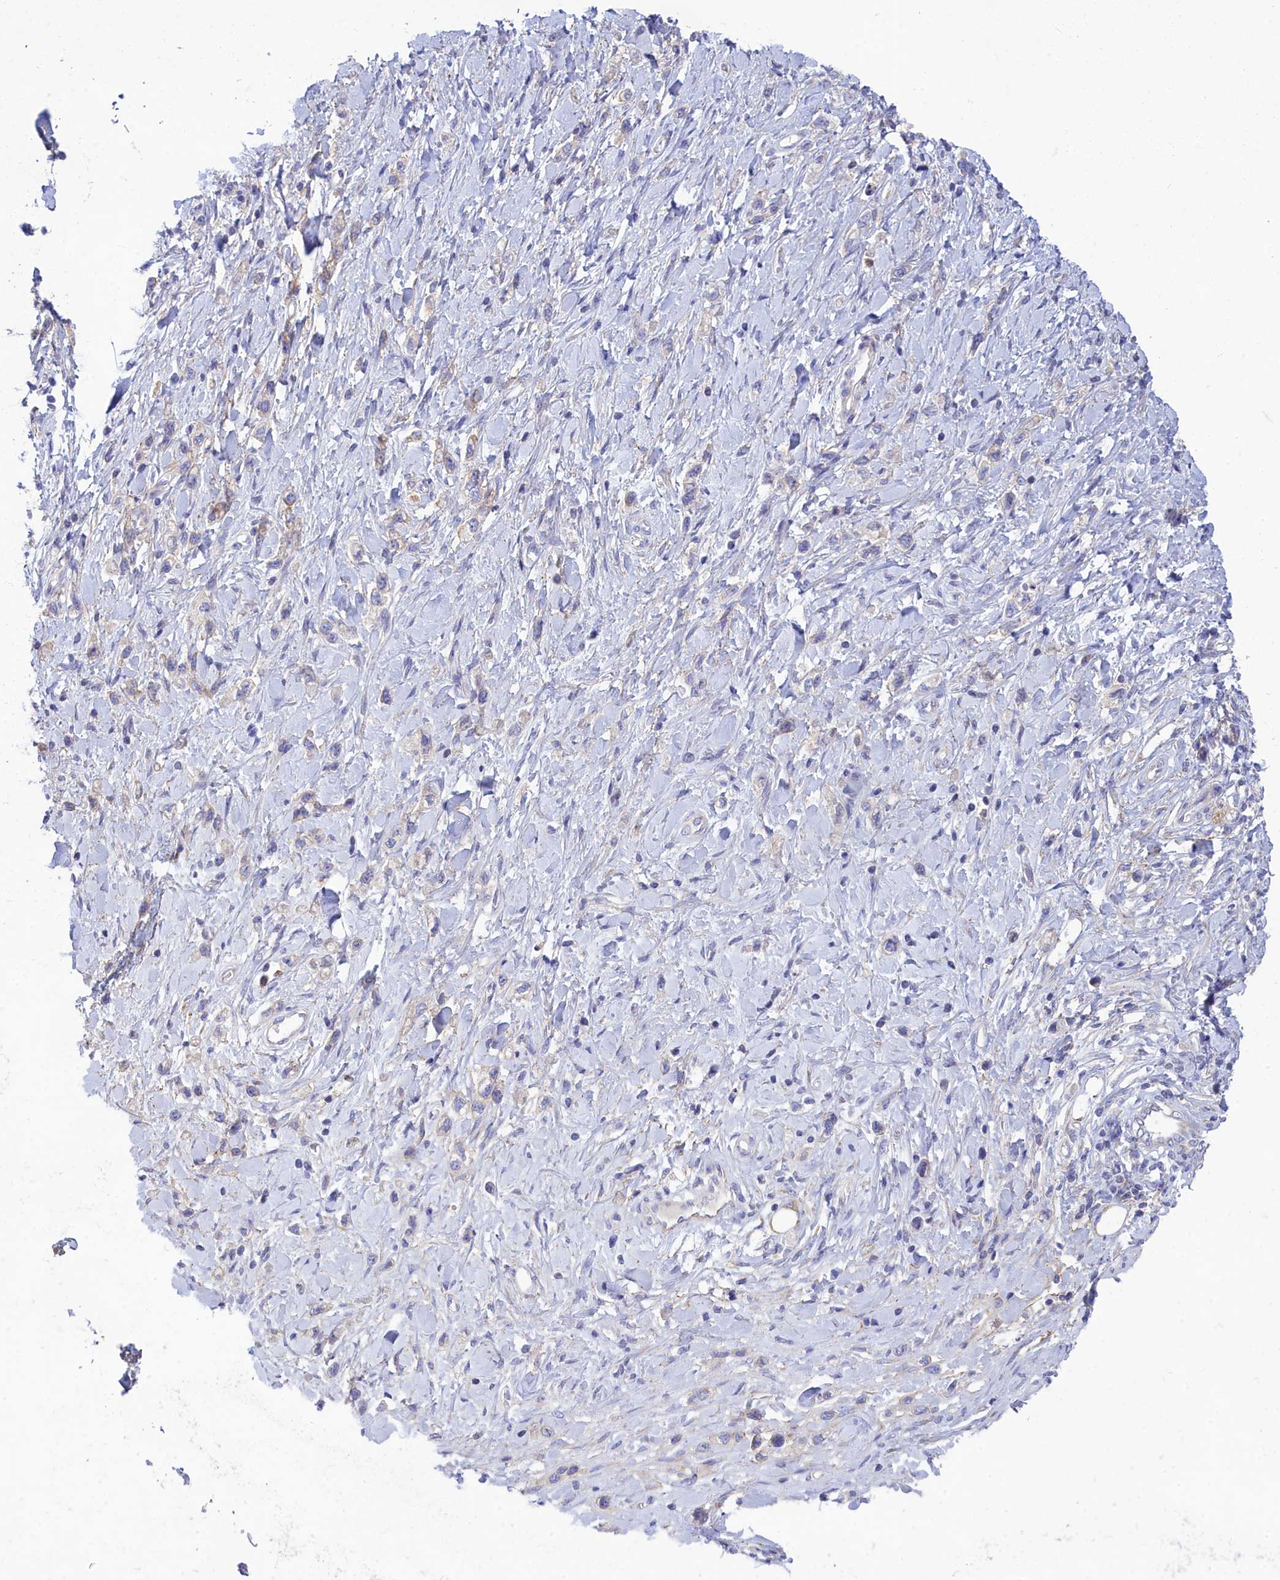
{"staining": {"intensity": "negative", "quantity": "none", "location": "none"}, "tissue": "stomach cancer", "cell_type": "Tumor cells", "image_type": "cancer", "snomed": [{"axis": "morphology", "description": "Adenocarcinoma, NOS"}, {"axis": "topography", "description": "Stomach"}], "caption": "Histopathology image shows no significant protein staining in tumor cells of stomach adenocarcinoma.", "gene": "TMEM30B", "patient": {"sex": "female", "age": 65}}